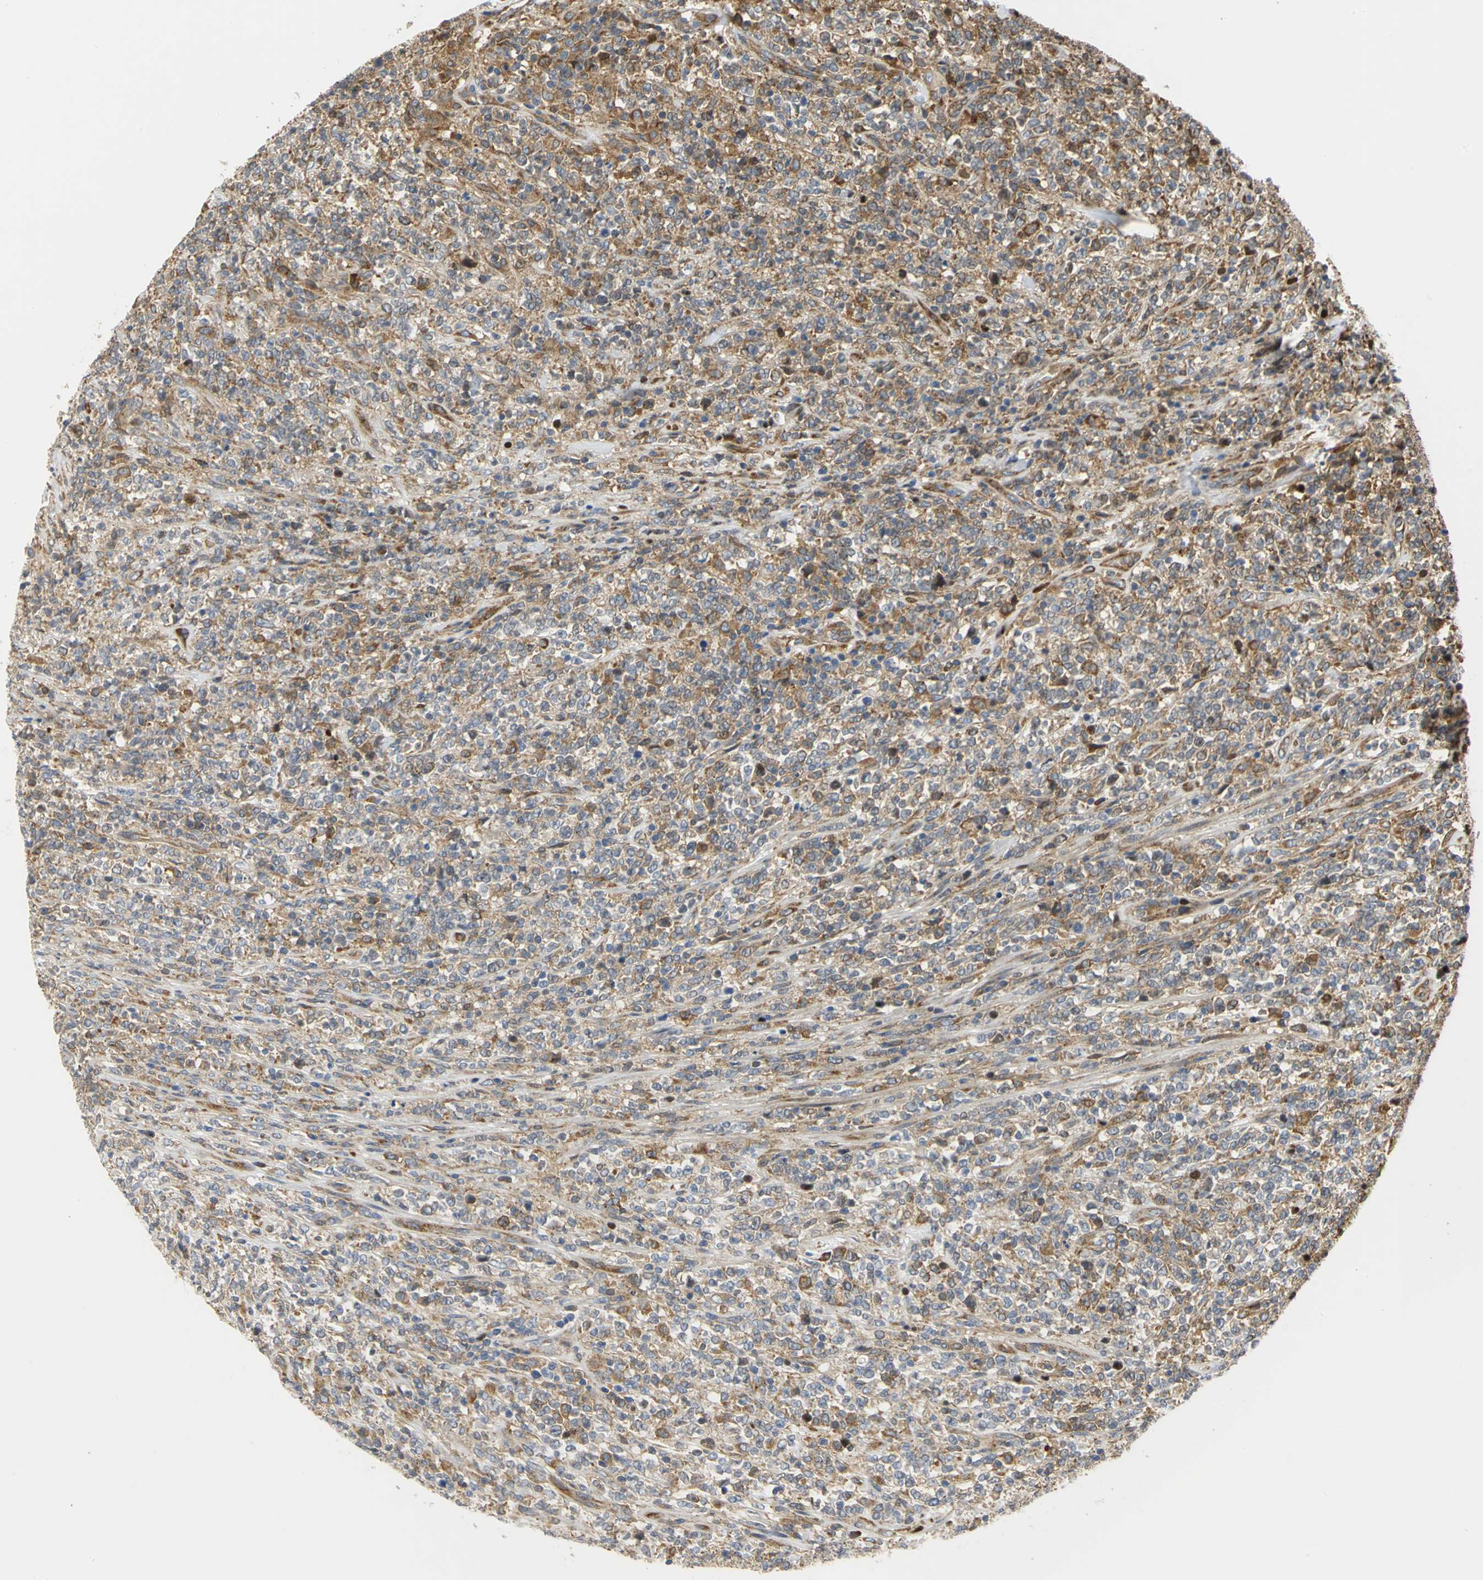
{"staining": {"intensity": "moderate", "quantity": ">75%", "location": "cytoplasmic/membranous"}, "tissue": "lymphoma", "cell_type": "Tumor cells", "image_type": "cancer", "snomed": [{"axis": "morphology", "description": "Malignant lymphoma, non-Hodgkin's type, High grade"}, {"axis": "topography", "description": "Soft tissue"}], "caption": "Lymphoma stained with immunohistochemistry reveals moderate cytoplasmic/membranous positivity in about >75% of tumor cells. (brown staining indicates protein expression, while blue staining denotes nuclei).", "gene": "YBX1", "patient": {"sex": "male", "age": 18}}